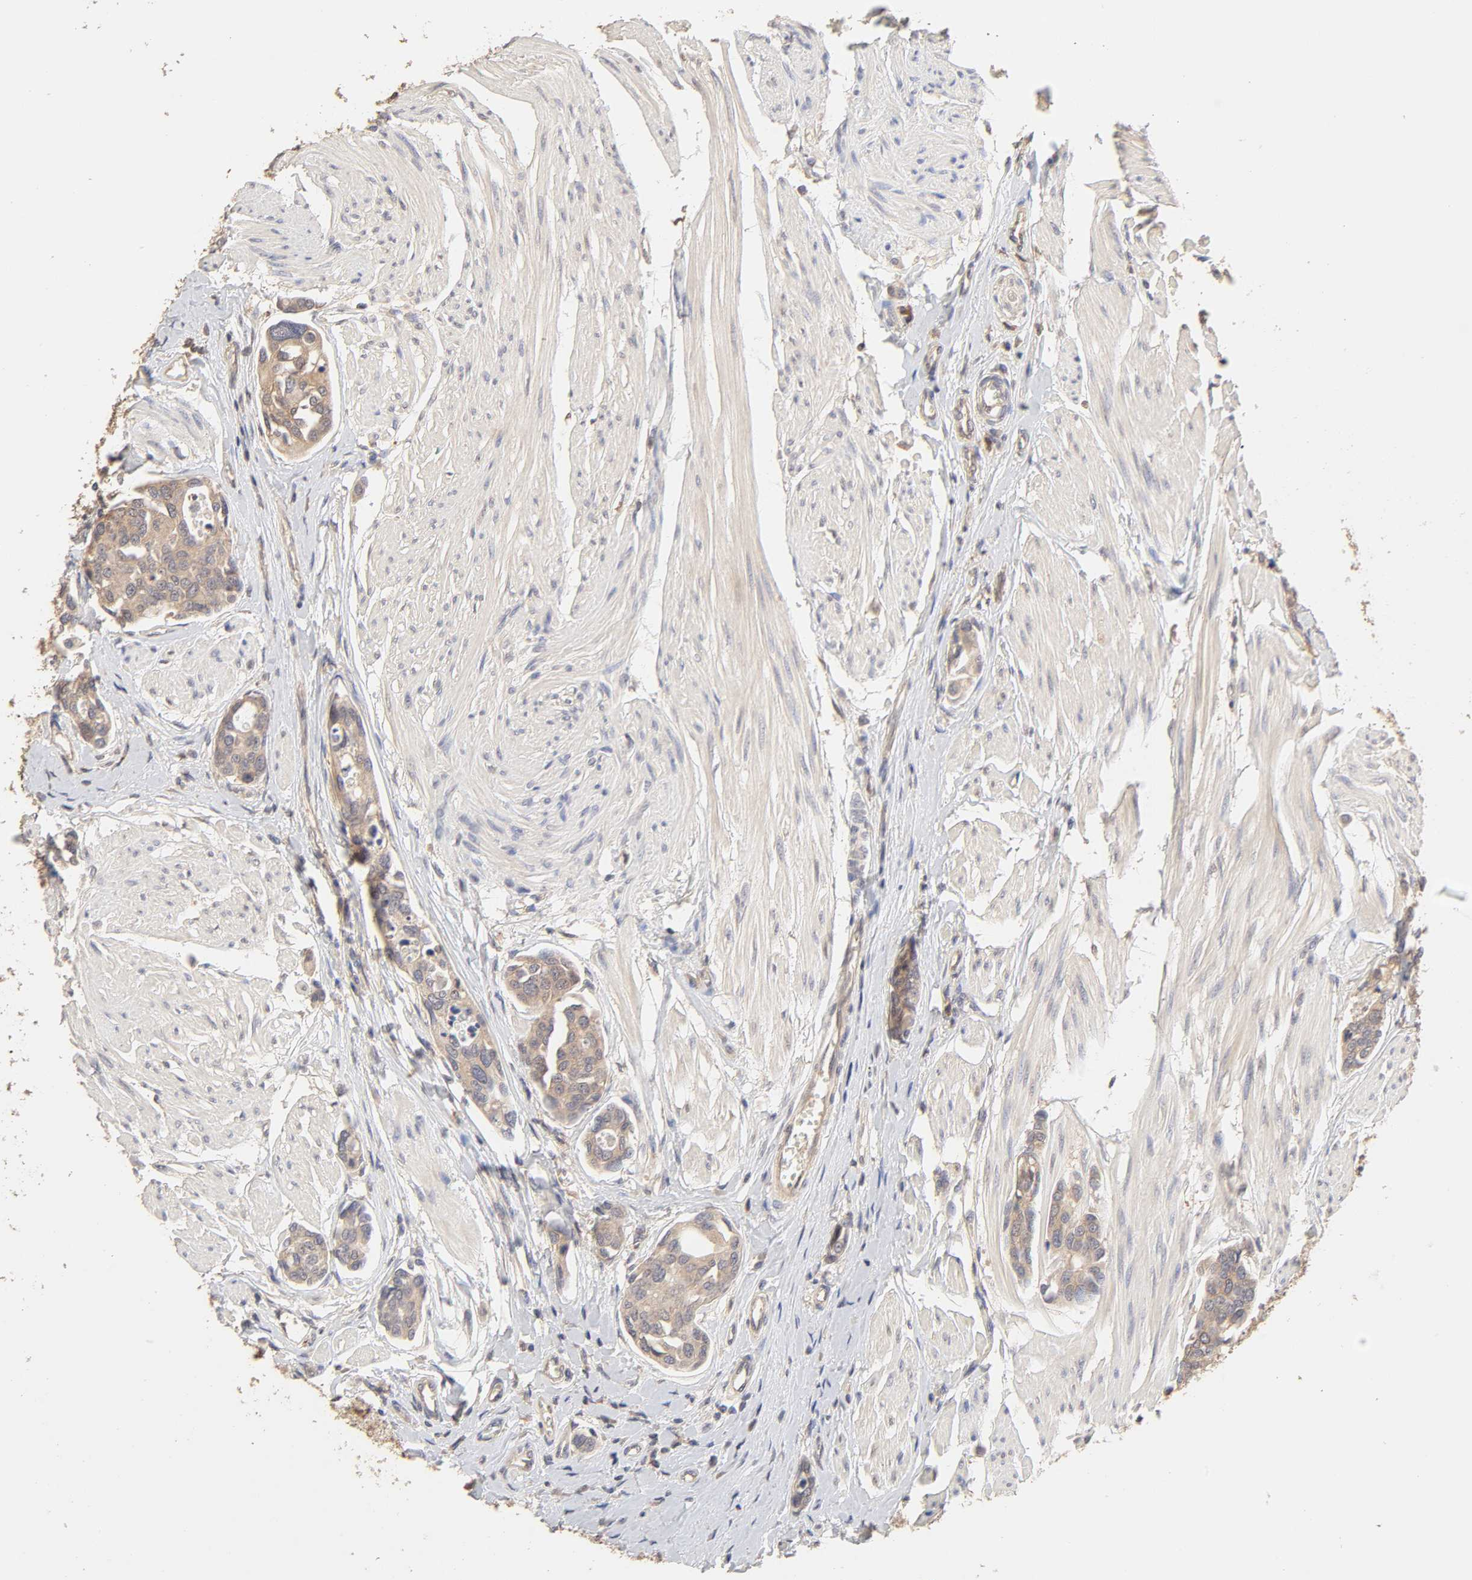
{"staining": {"intensity": "weak", "quantity": ">75%", "location": "cytoplasmic/membranous"}, "tissue": "urothelial cancer", "cell_type": "Tumor cells", "image_type": "cancer", "snomed": [{"axis": "morphology", "description": "Urothelial carcinoma, High grade"}, {"axis": "topography", "description": "Urinary bladder"}], "caption": "High-grade urothelial carcinoma stained with a protein marker displays weak staining in tumor cells.", "gene": "AP1G2", "patient": {"sex": "male", "age": 78}}